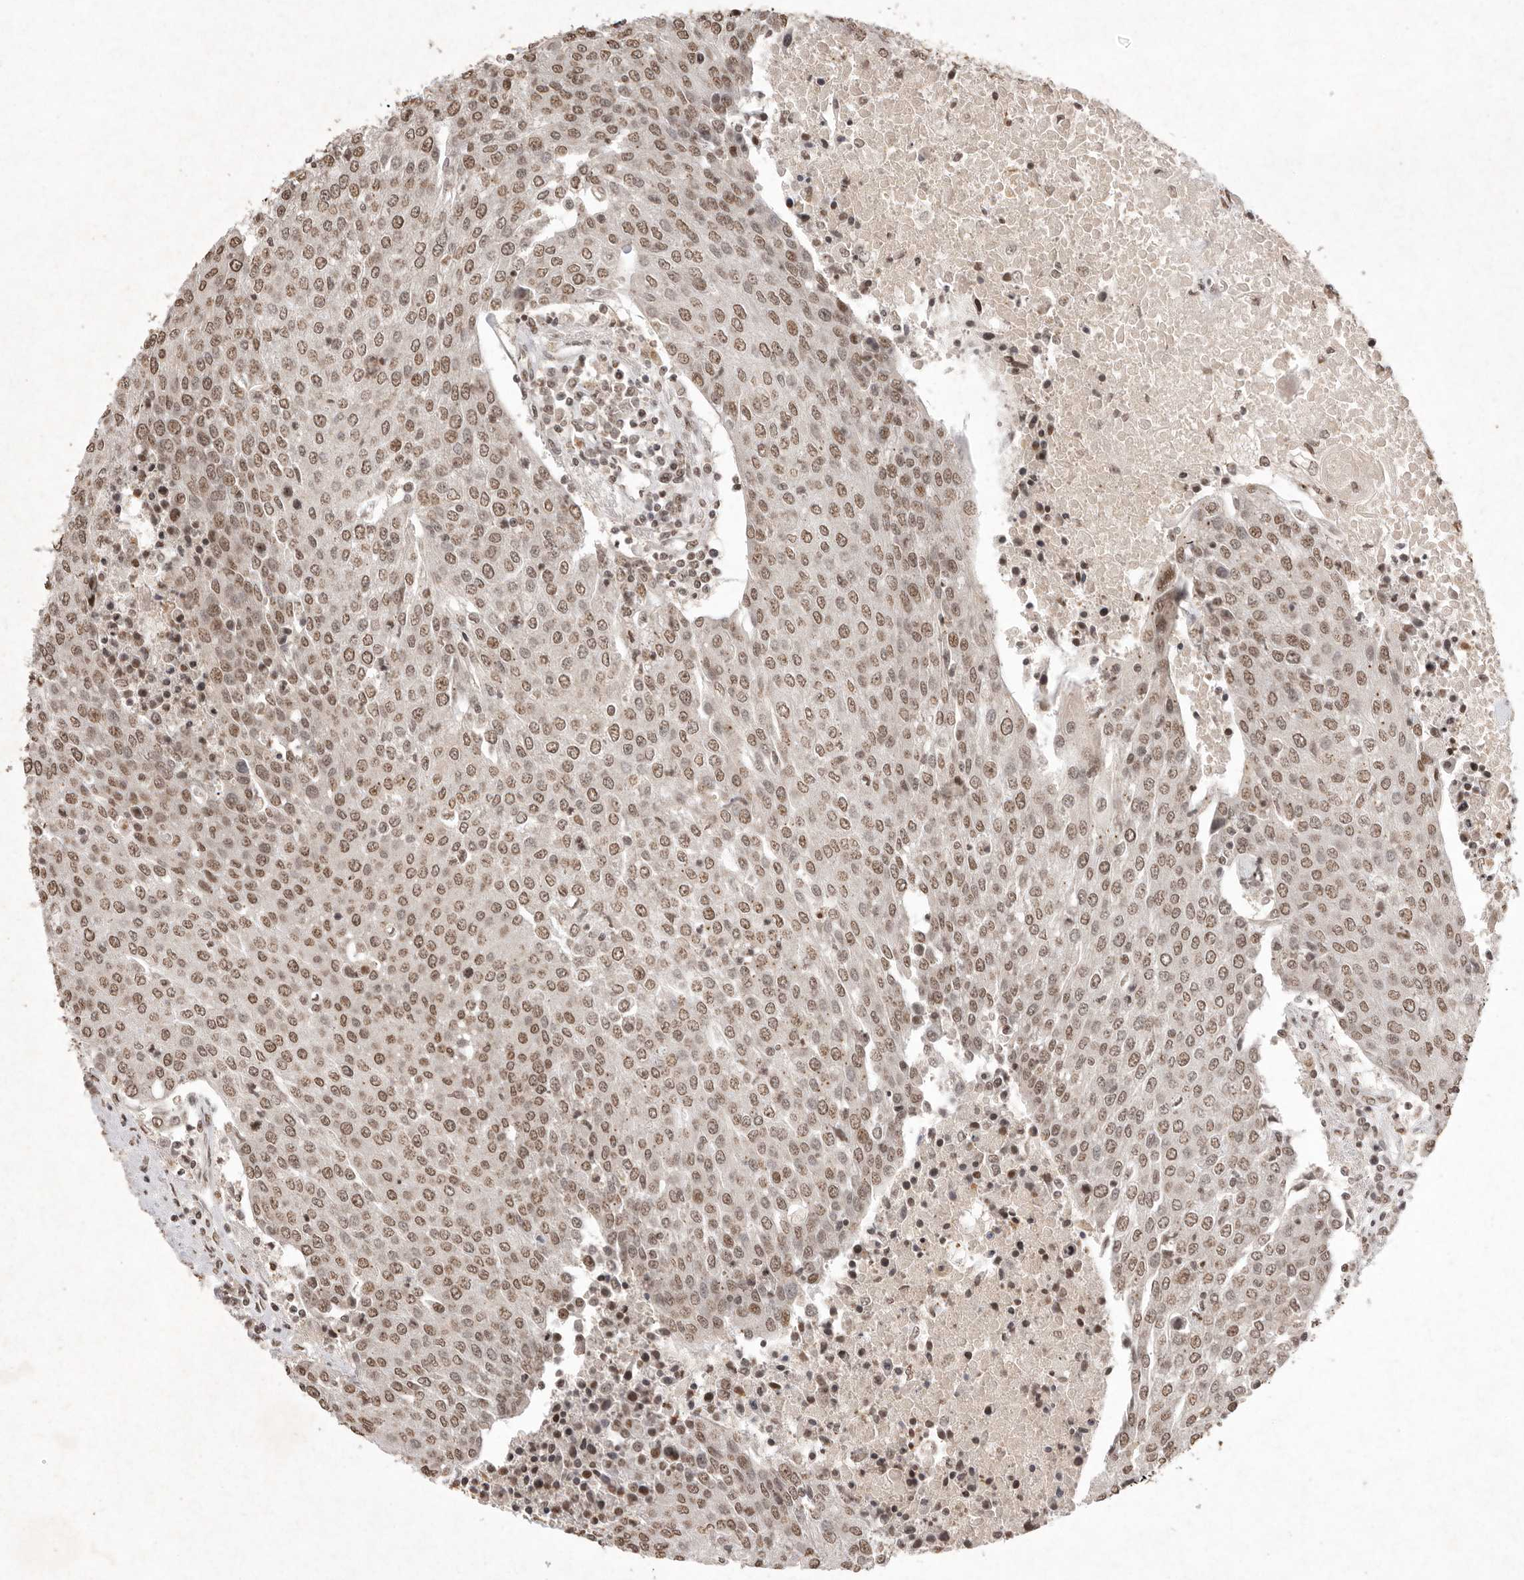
{"staining": {"intensity": "moderate", "quantity": ">75%", "location": "nuclear"}, "tissue": "urothelial cancer", "cell_type": "Tumor cells", "image_type": "cancer", "snomed": [{"axis": "morphology", "description": "Urothelial carcinoma, High grade"}, {"axis": "topography", "description": "Urinary bladder"}], "caption": "Protein analysis of urothelial cancer tissue reveals moderate nuclear positivity in approximately >75% of tumor cells.", "gene": "NKX3-2", "patient": {"sex": "female", "age": 85}}